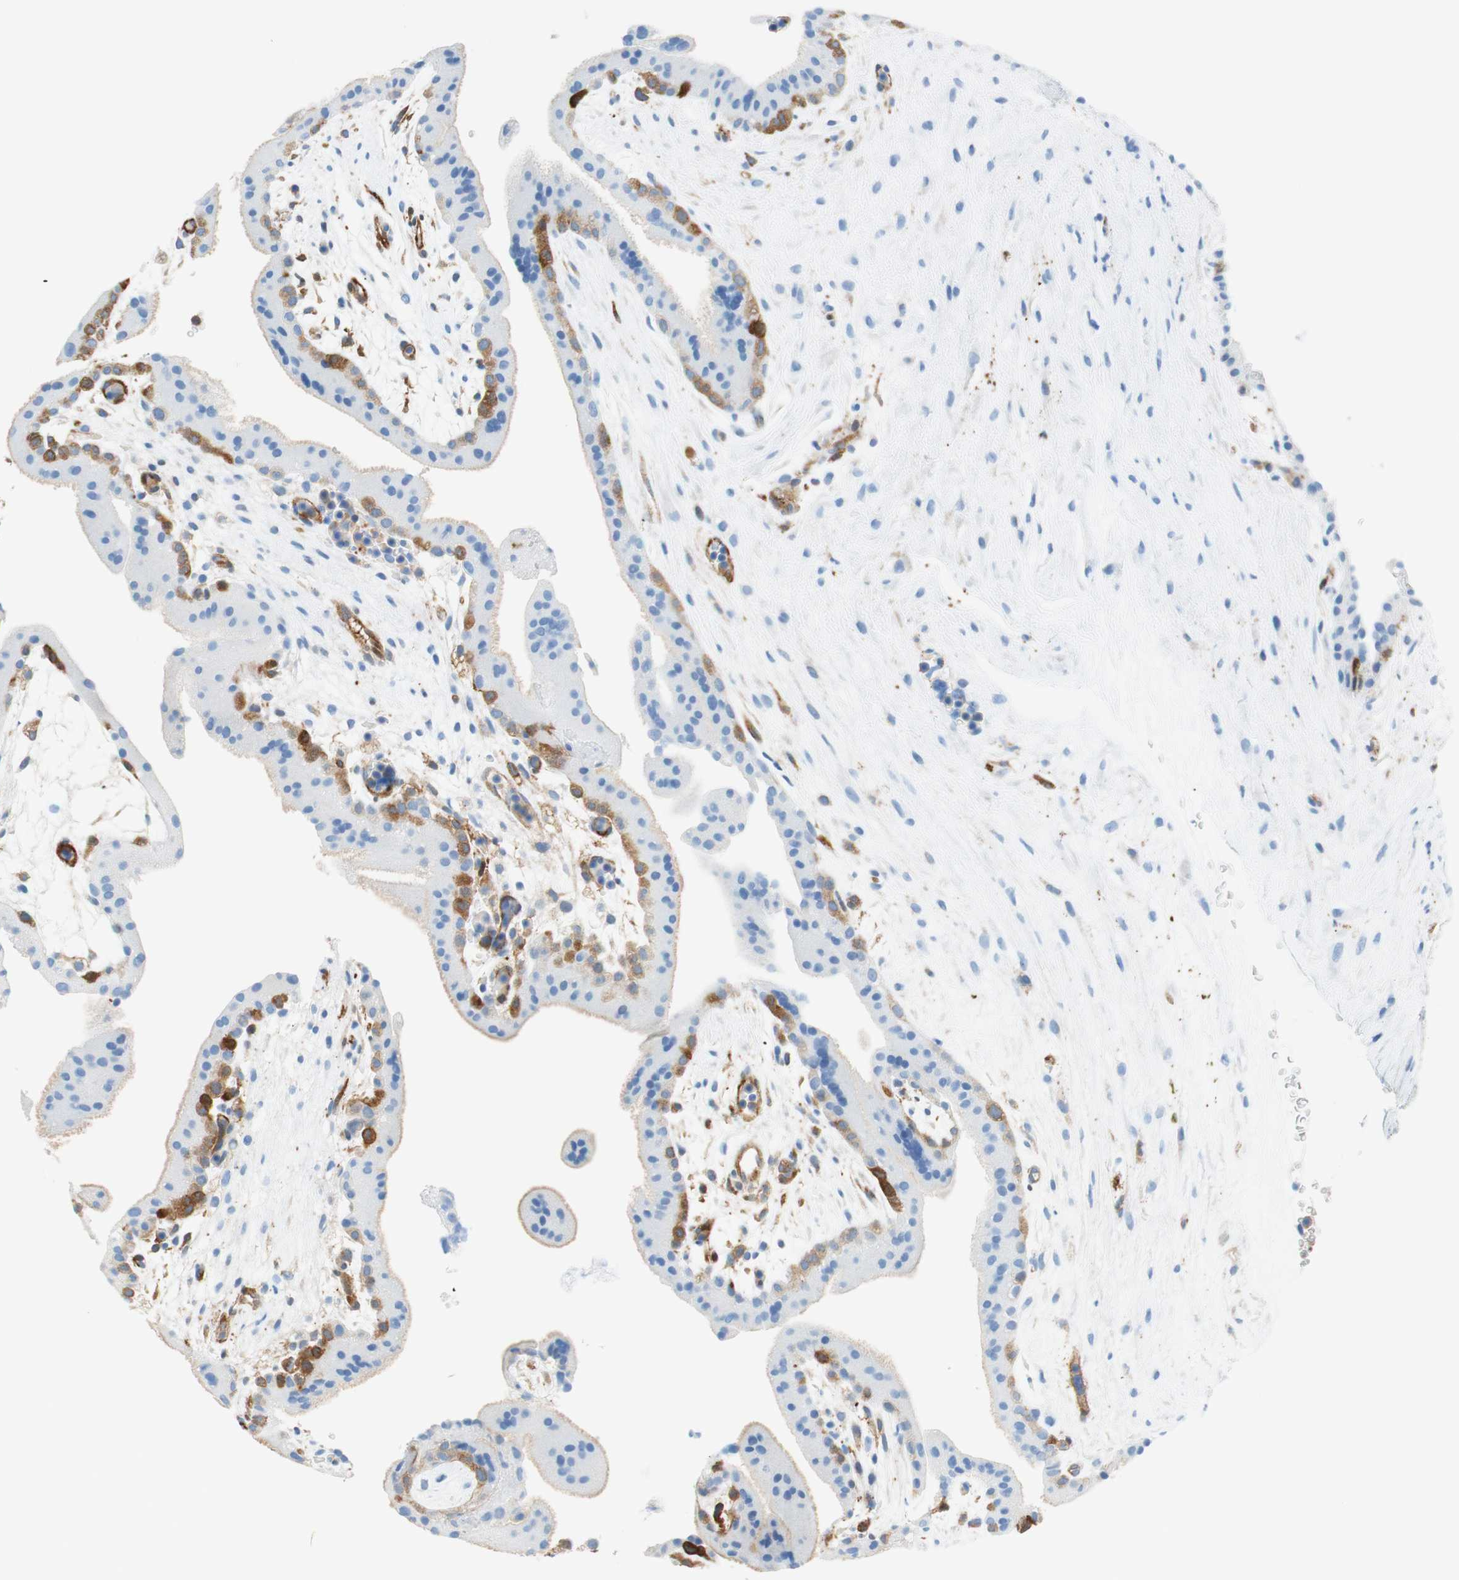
{"staining": {"intensity": "strong", "quantity": "25%-75%", "location": "cytoplasmic/membranous"}, "tissue": "placenta", "cell_type": "Trophoblastic cells", "image_type": "normal", "snomed": [{"axis": "morphology", "description": "Normal tissue, NOS"}, {"axis": "topography", "description": "Placenta"}], "caption": "The micrograph exhibits a brown stain indicating the presence of a protein in the cytoplasmic/membranous of trophoblastic cells in placenta.", "gene": "STMN1", "patient": {"sex": "female", "age": 19}}